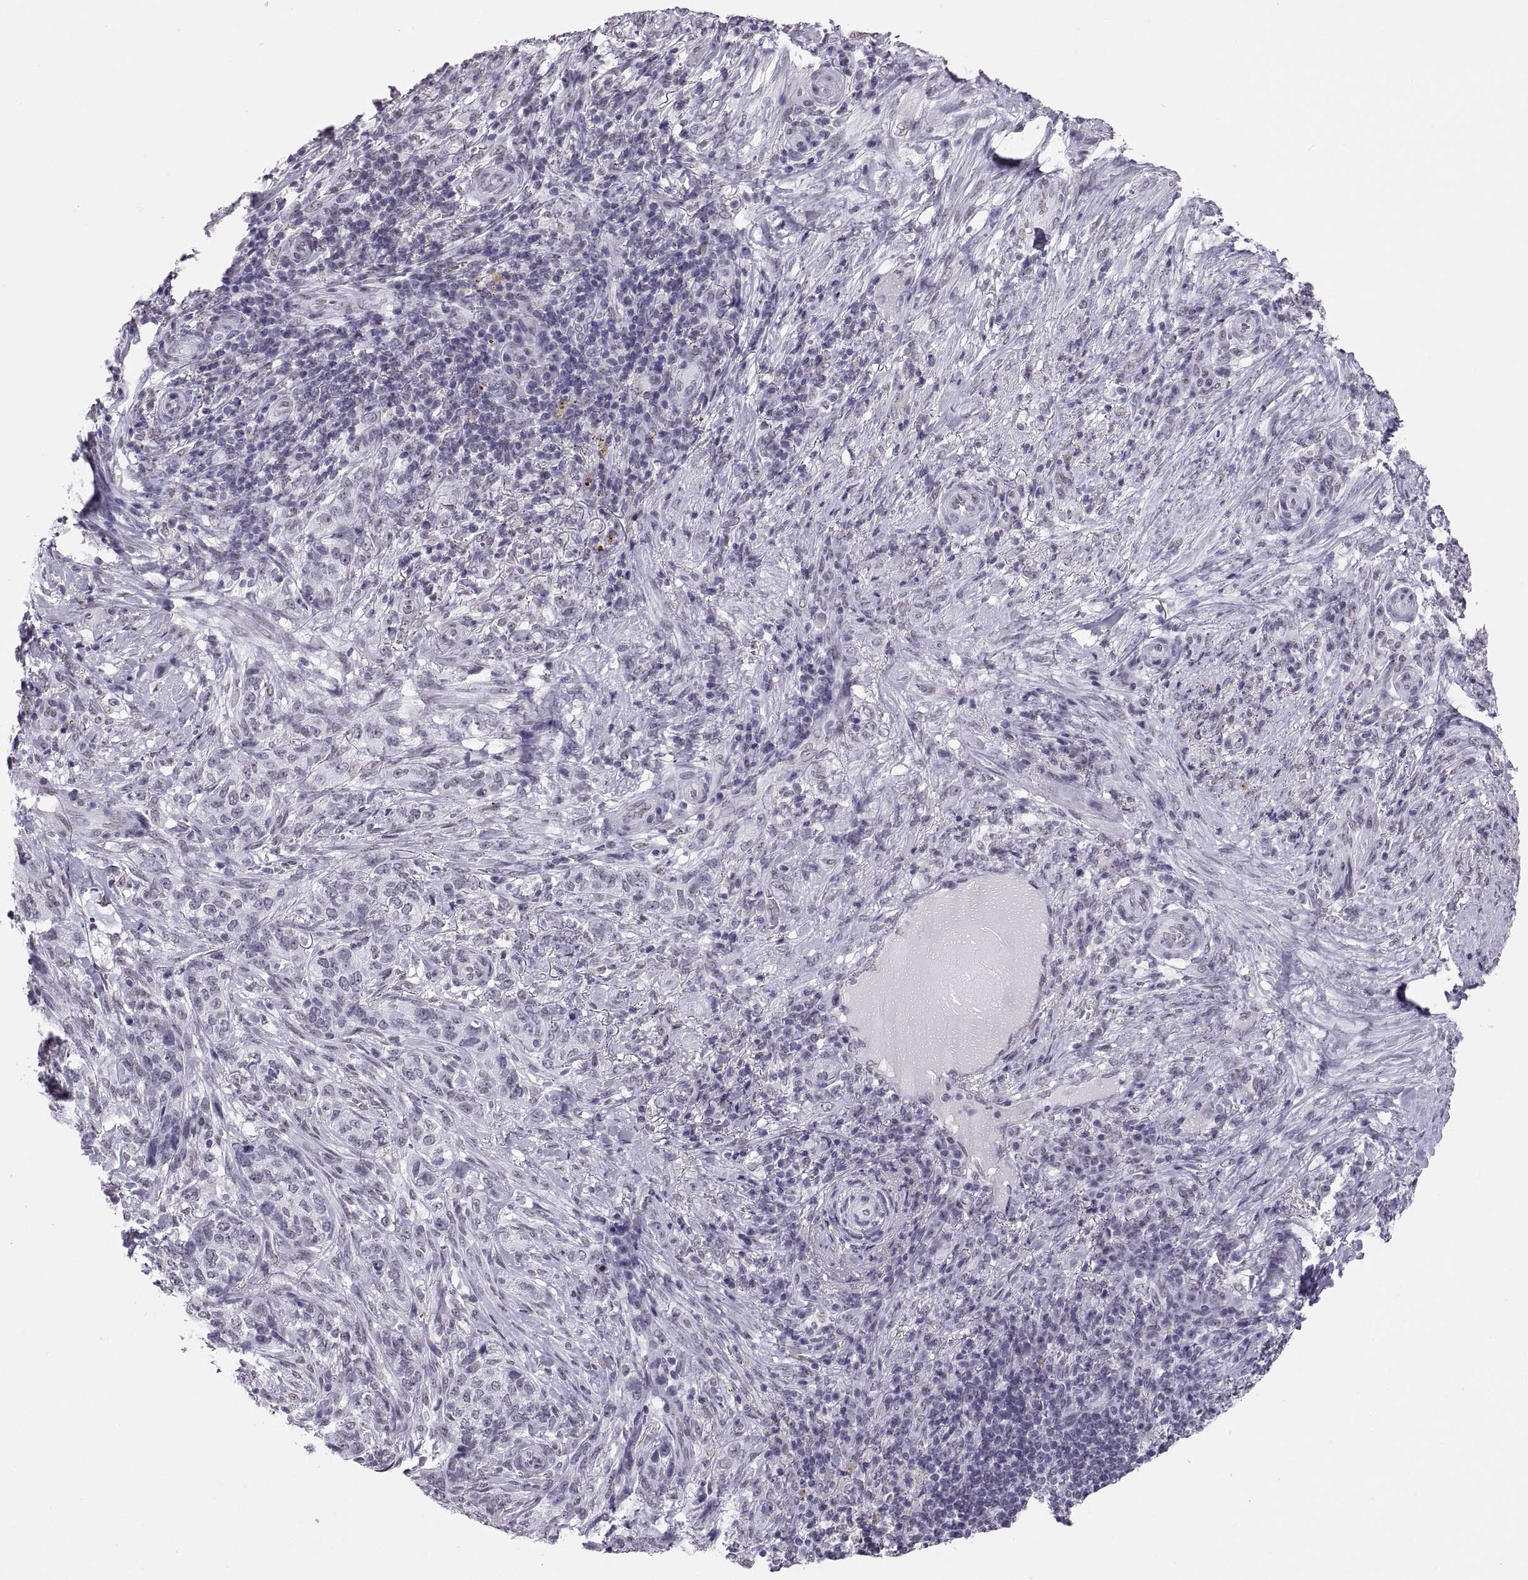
{"staining": {"intensity": "negative", "quantity": "none", "location": "none"}, "tissue": "skin cancer", "cell_type": "Tumor cells", "image_type": "cancer", "snomed": [{"axis": "morphology", "description": "Basal cell carcinoma"}, {"axis": "topography", "description": "Skin"}], "caption": "There is no significant positivity in tumor cells of basal cell carcinoma (skin).", "gene": "CARTPT", "patient": {"sex": "female", "age": 69}}